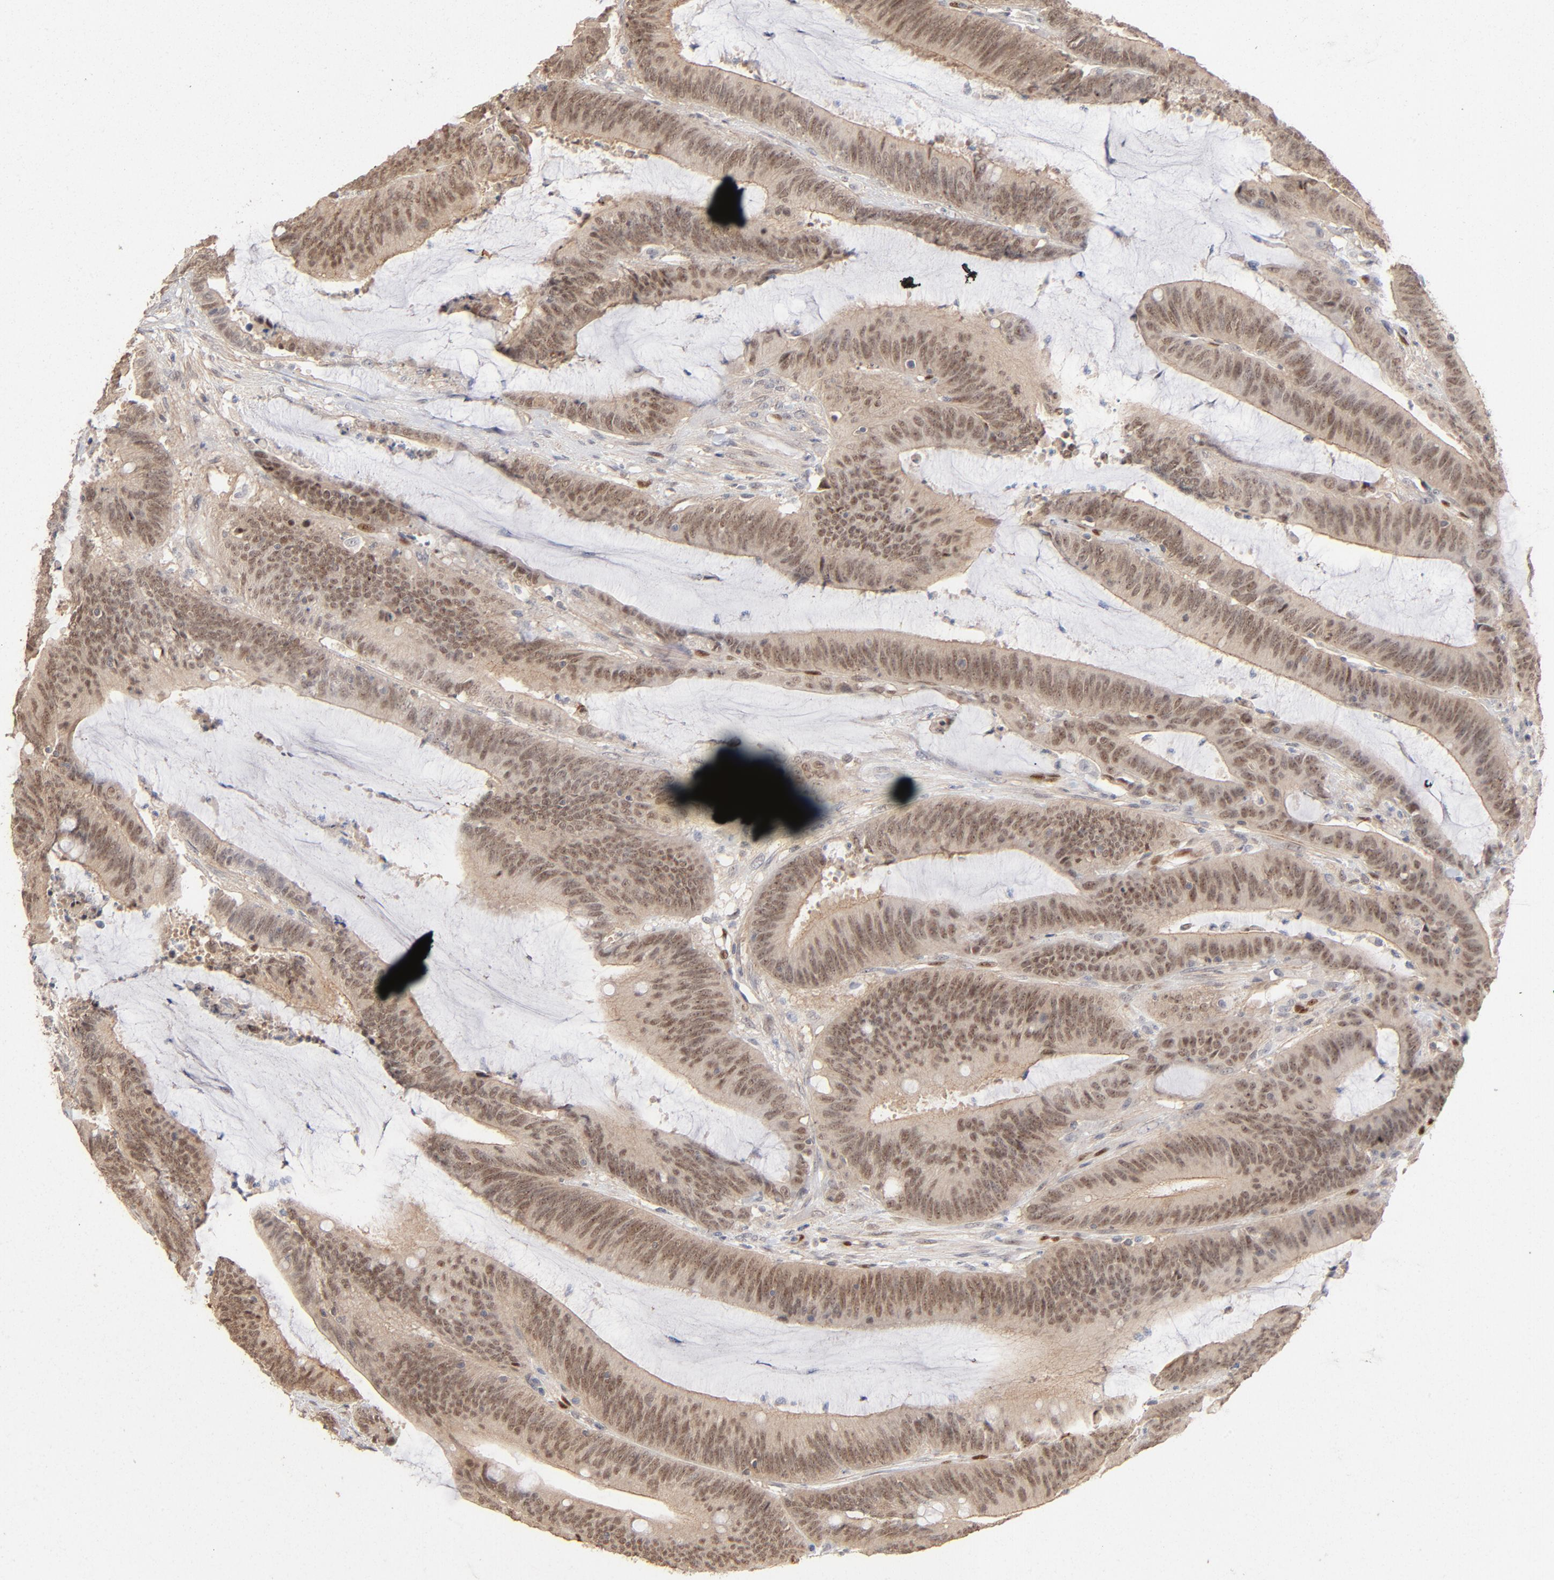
{"staining": {"intensity": "moderate", "quantity": ">75%", "location": "nuclear"}, "tissue": "colorectal cancer", "cell_type": "Tumor cells", "image_type": "cancer", "snomed": [{"axis": "morphology", "description": "Adenocarcinoma, NOS"}, {"axis": "topography", "description": "Rectum"}], "caption": "The photomicrograph demonstrates a brown stain indicating the presence of a protein in the nuclear of tumor cells in colorectal cancer (adenocarcinoma). Immunohistochemistry stains the protein of interest in brown and the nuclei are stained blue.", "gene": "NFIB", "patient": {"sex": "female", "age": 66}}